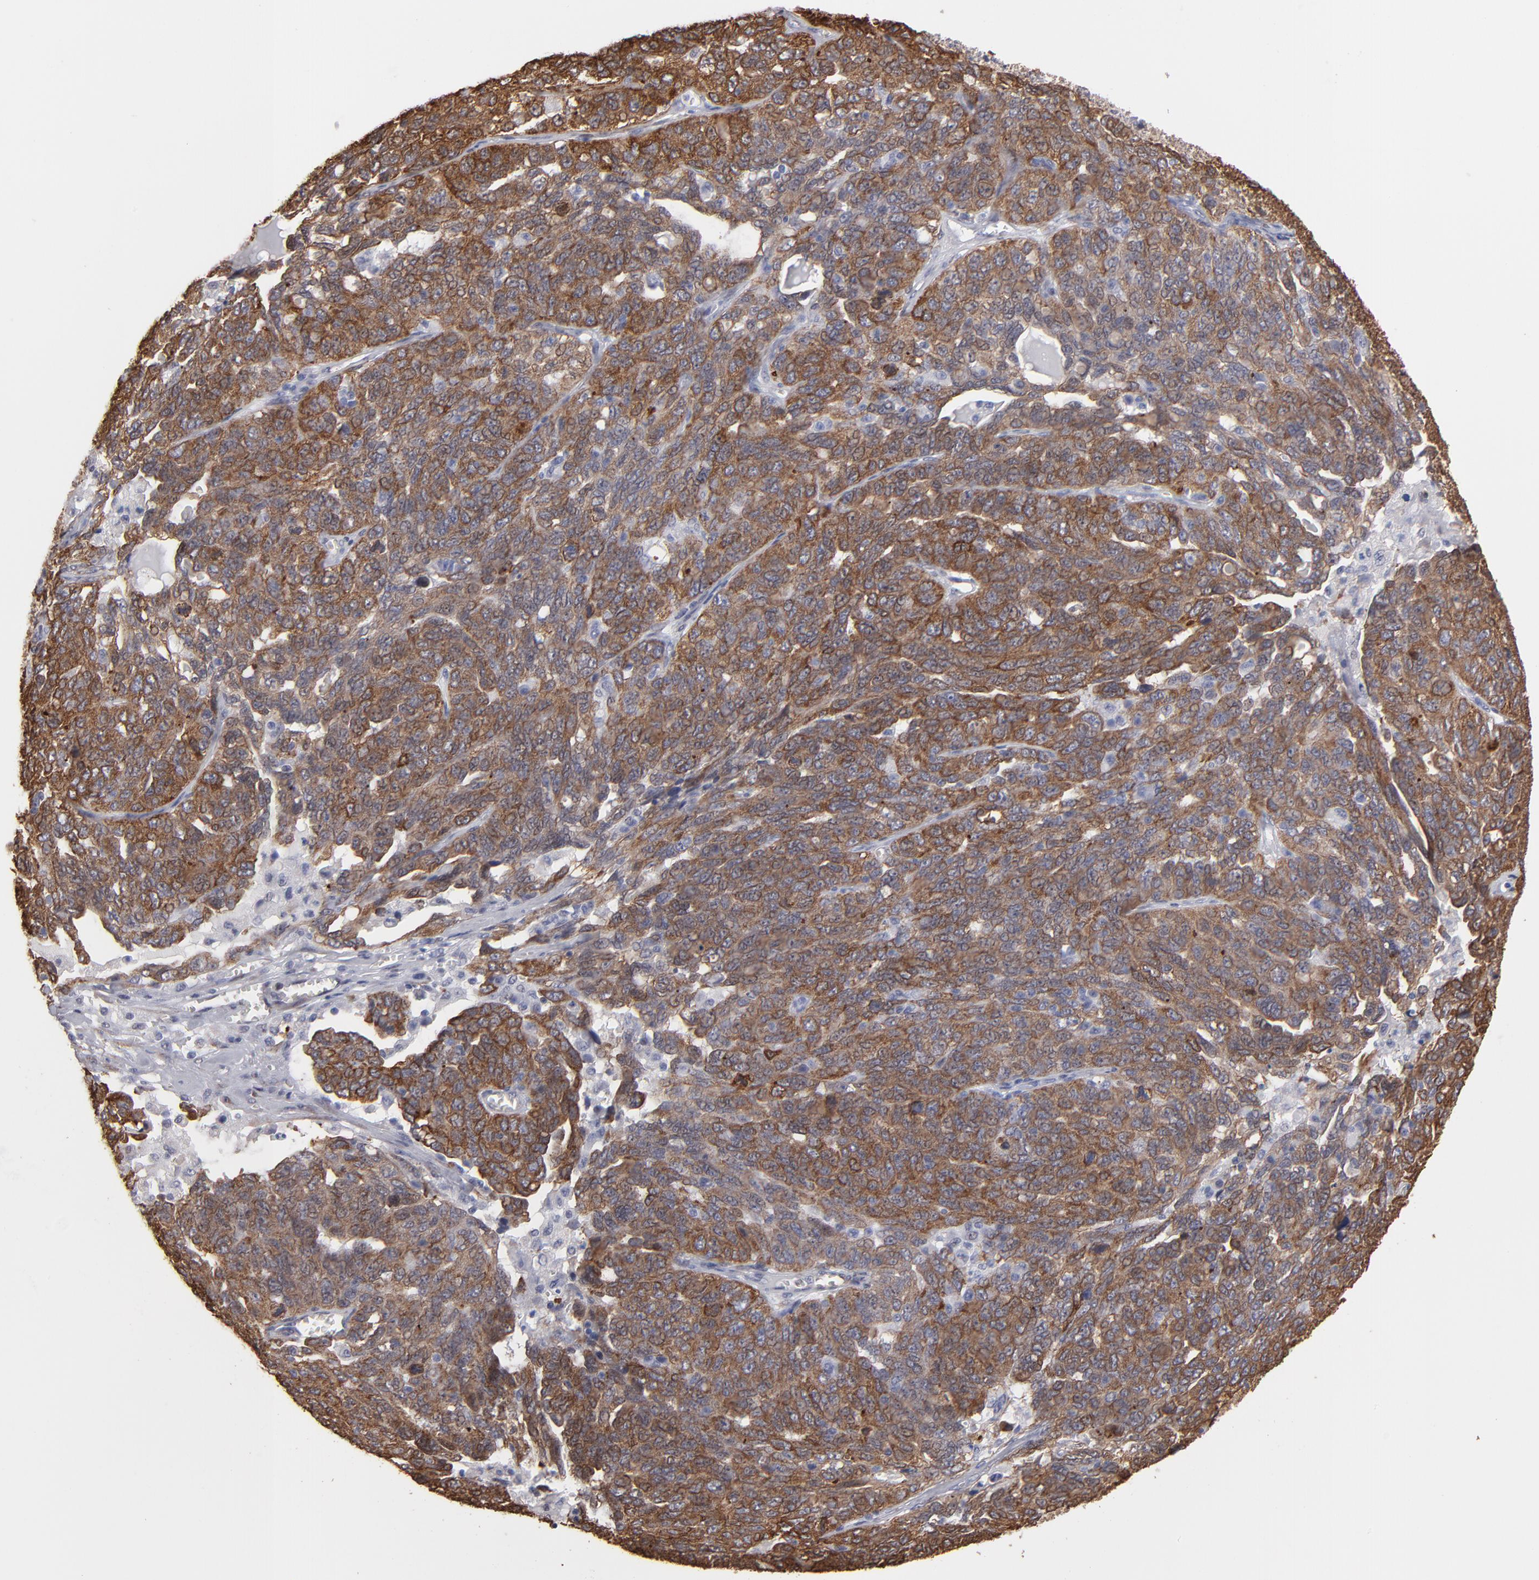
{"staining": {"intensity": "moderate", "quantity": ">75%", "location": "cytoplasmic/membranous"}, "tissue": "ovarian cancer", "cell_type": "Tumor cells", "image_type": "cancer", "snomed": [{"axis": "morphology", "description": "Cystadenocarcinoma, serous, NOS"}, {"axis": "topography", "description": "Ovary"}], "caption": "Human ovarian serous cystadenocarcinoma stained for a protein (brown) exhibits moderate cytoplasmic/membranous positive expression in approximately >75% of tumor cells.", "gene": "PGRMC1", "patient": {"sex": "female", "age": 71}}